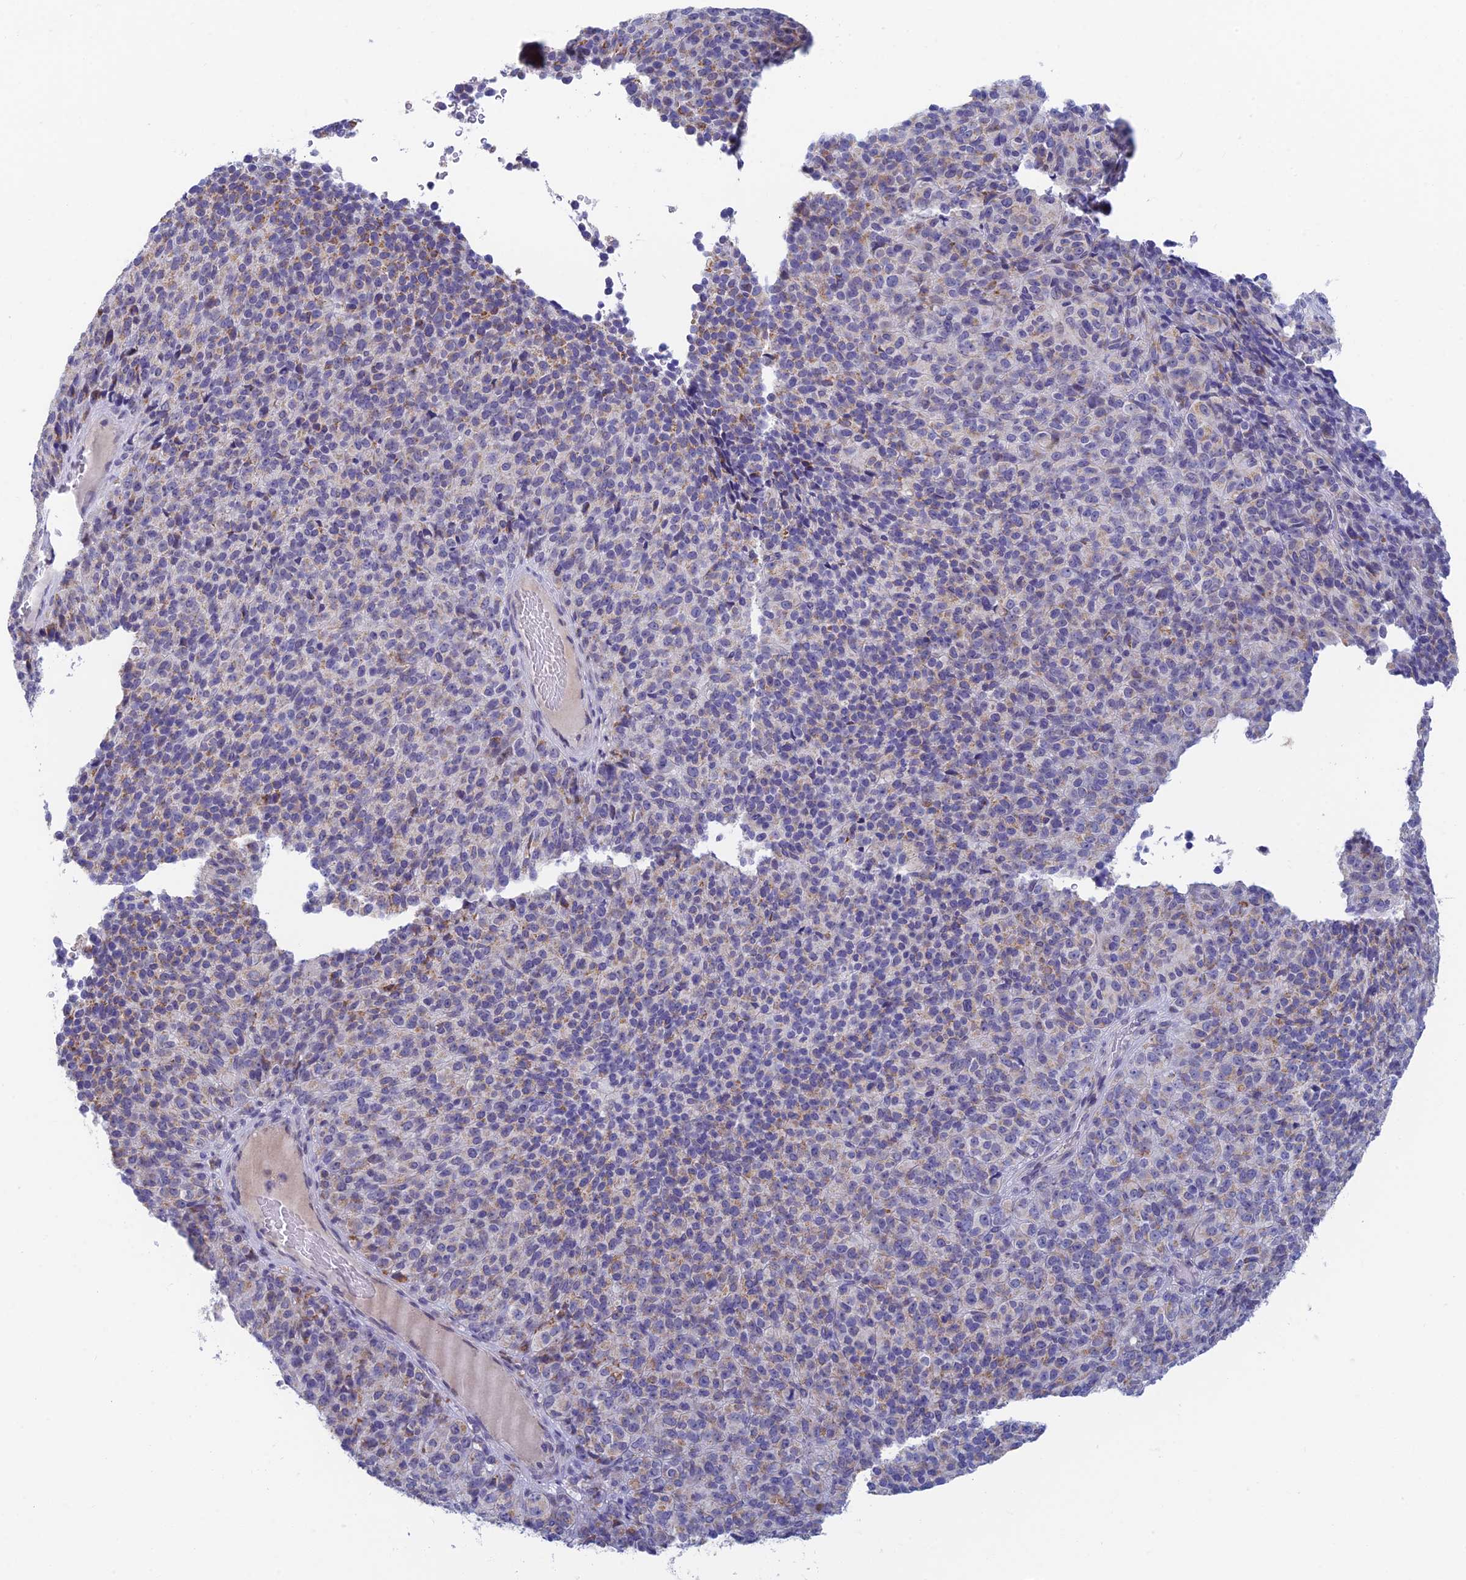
{"staining": {"intensity": "weak", "quantity": "25%-75%", "location": "cytoplasmic/membranous"}, "tissue": "melanoma", "cell_type": "Tumor cells", "image_type": "cancer", "snomed": [{"axis": "morphology", "description": "Malignant melanoma, Metastatic site"}, {"axis": "topography", "description": "Brain"}], "caption": "This image demonstrates IHC staining of malignant melanoma (metastatic site), with low weak cytoplasmic/membranous staining in approximately 25%-75% of tumor cells.", "gene": "REXO5", "patient": {"sex": "female", "age": 56}}